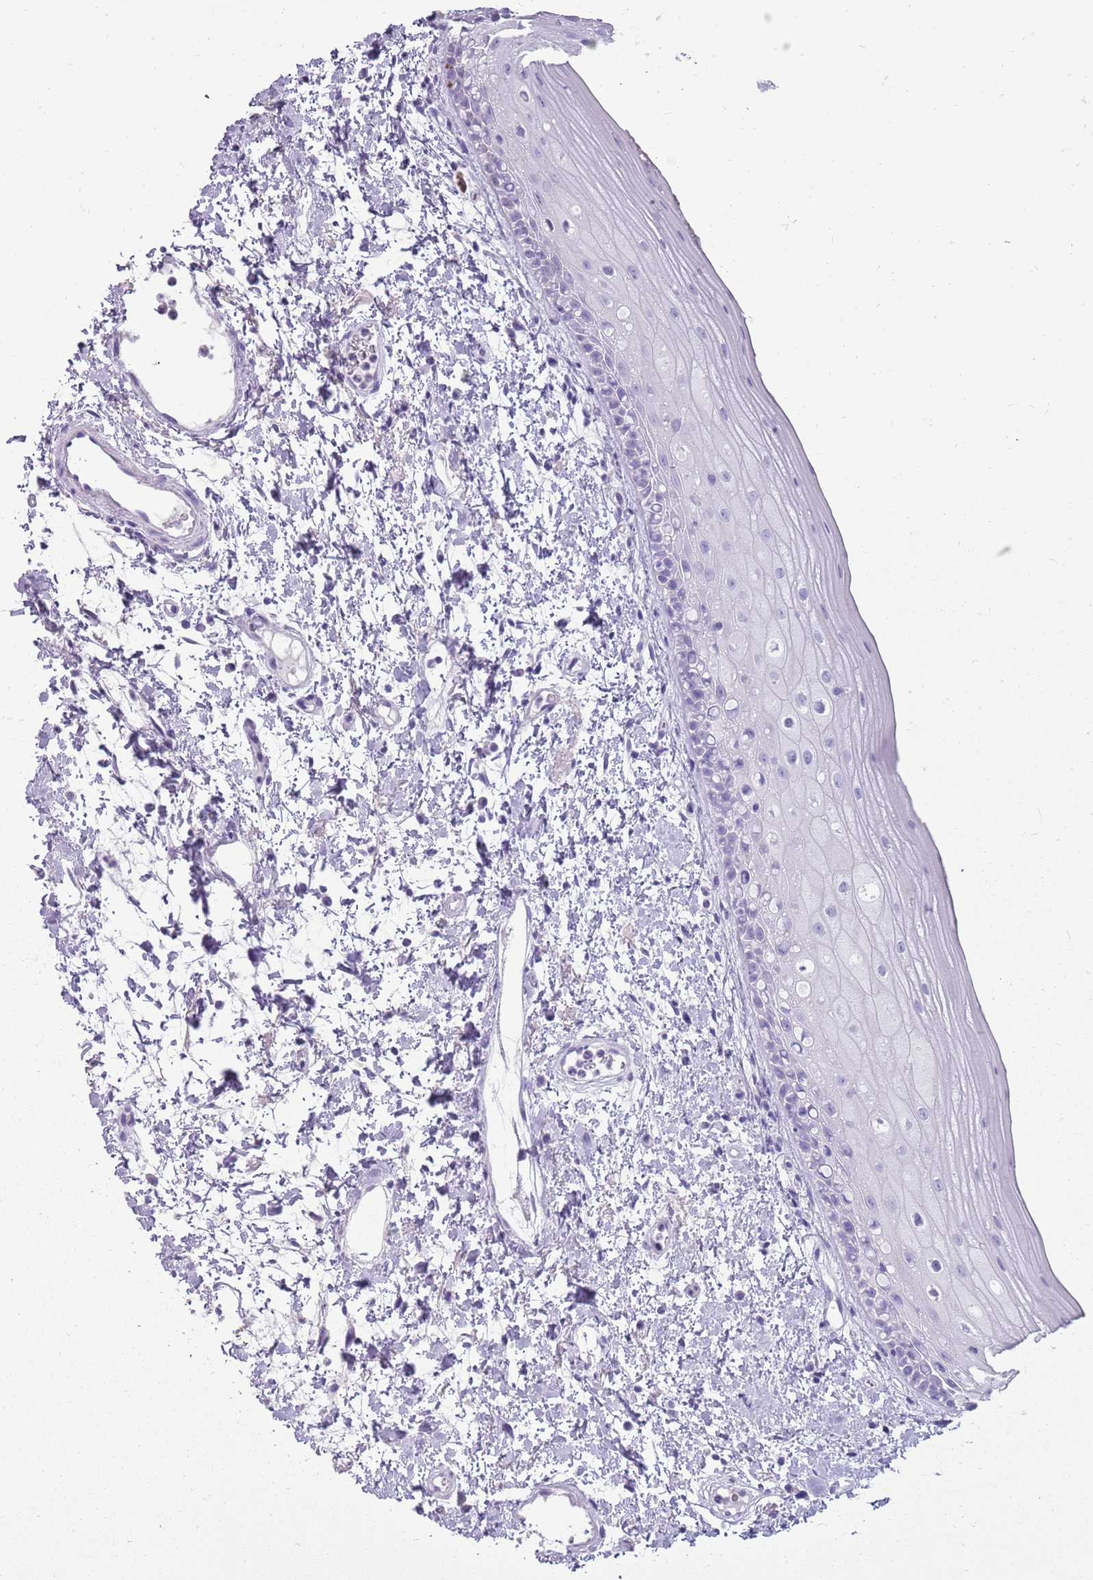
{"staining": {"intensity": "negative", "quantity": "none", "location": "none"}, "tissue": "oral mucosa", "cell_type": "Squamous epithelial cells", "image_type": "normal", "snomed": [{"axis": "morphology", "description": "Normal tissue, NOS"}, {"axis": "topography", "description": "Oral tissue"}], "caption": "DAB (3,3'-diaminobenzidine) immunohistochemical staining of unremarkable human oral mucosa exhibits no significant positivity in squamous epithelial cells.", "gene": "ENSG00000271254", "patient": {"sex": "female", "age": 76}}